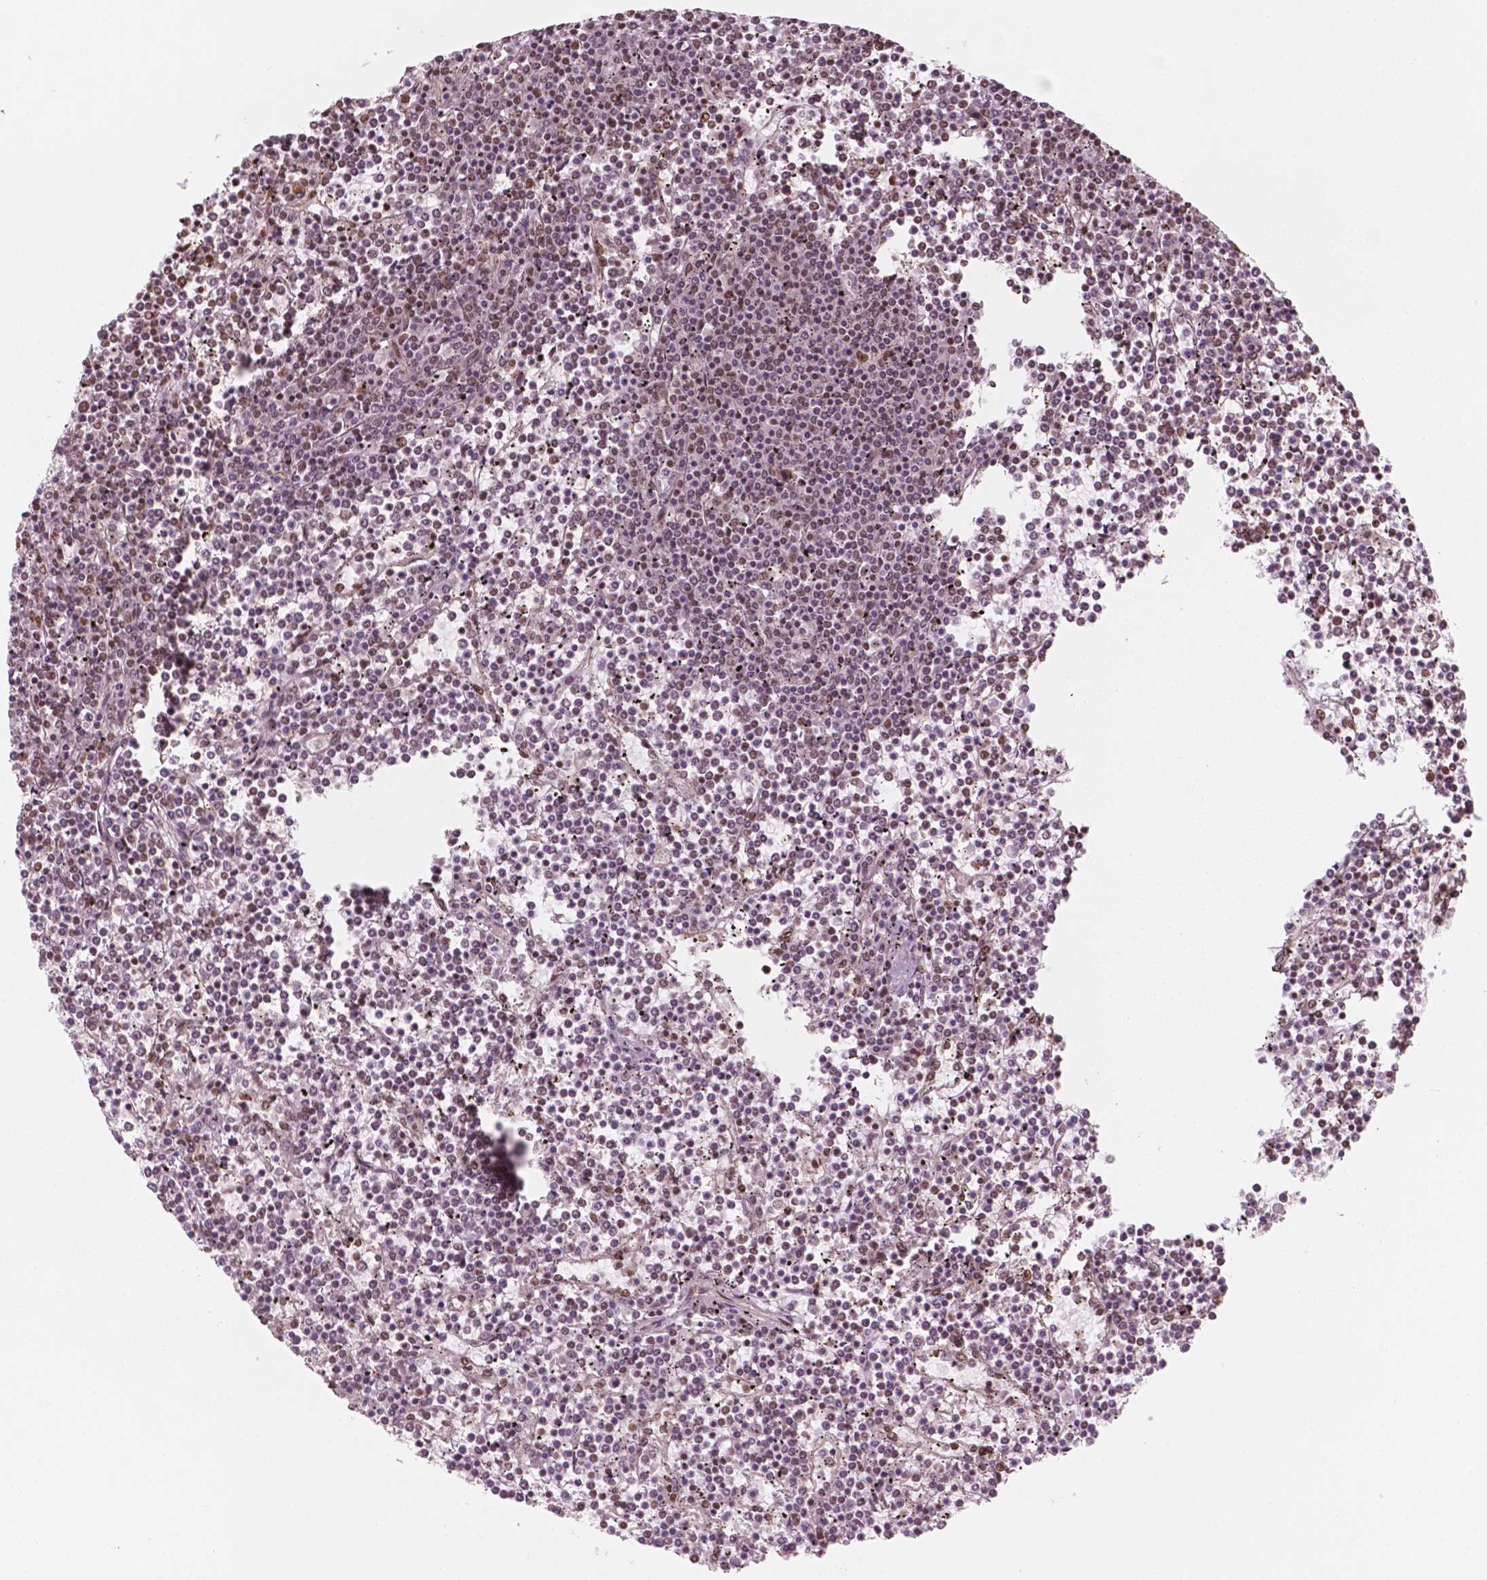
{"staining": {"intensity": "weak", "quantity": ">75%", "location": "nuclear"}, "tissue": "lymphoma", "cell_type": "Tumor cells", "image_type": "cancer", "snomed": [{"axis": "morphology", "description": "Malignant lymphoma, non-Hodgkin's type, Low grade"}, {"axis": "topography", "description": "Spleen"}], "caption": "Immunohistochemical staining of human lymphoma demonstrates low levels of weak nuclear expression in approximately >75% of tumor cells. Nuclei are stained in blue.", "gene": "GTF3C5", "patient": {"sex": "female", "age": 19}}